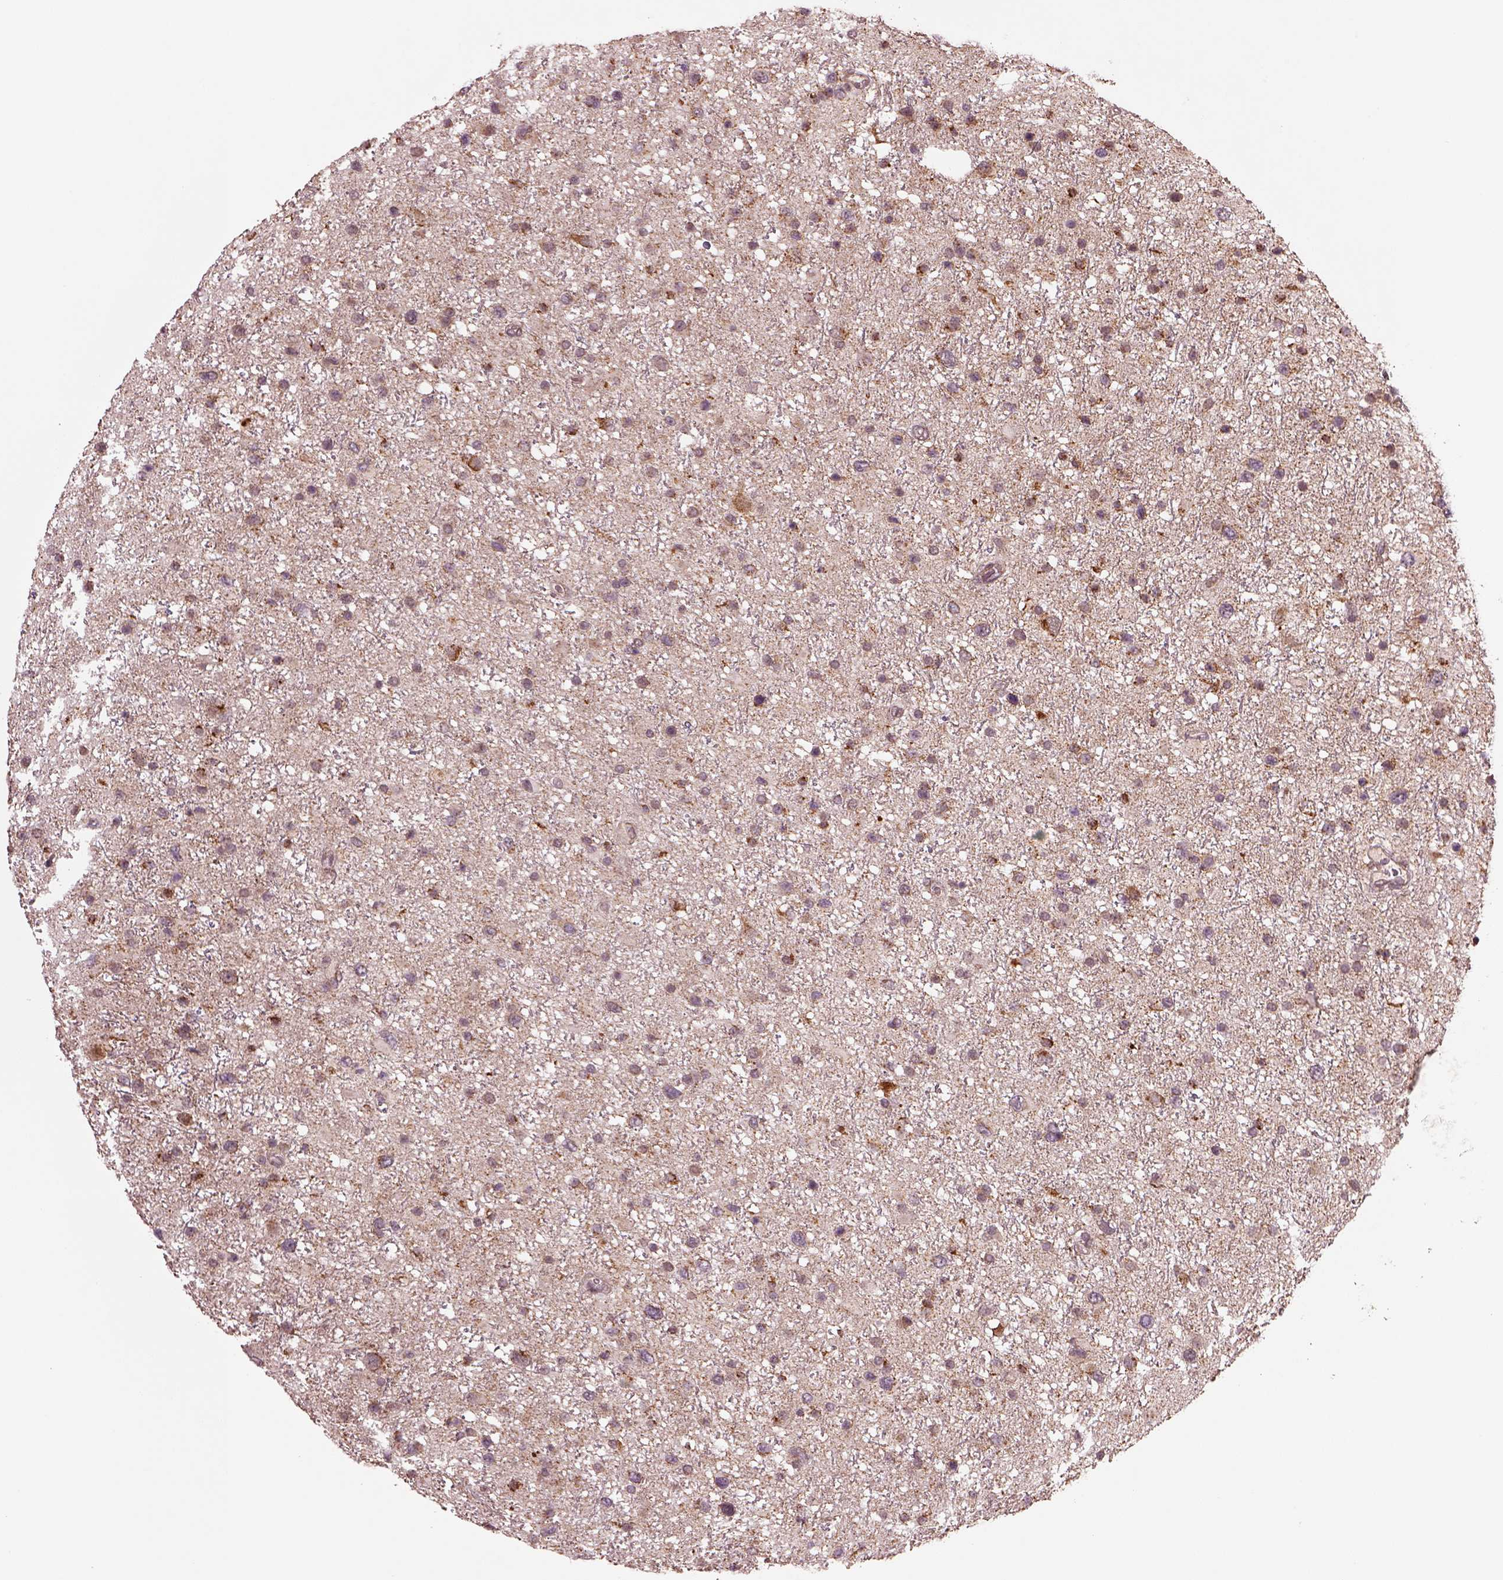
{"staining": {"intensity": "moderate", "quantity": "25%-75%", "location": "cytoplasmic/membranous"}, "tissue": "glioma", "cell_type": "Tumor cells", "image_type": "cancer", "snomed": [{"axis": "morphology", "description": "Glioma, malignant, Low grade"}, {"axis": "topography", "description": "Brain"}], "caption": "The image demonstrates a brown stain indicating the presence of a protein in the cytoplasmic/membranous of tumor cells in glioma. Using DAB (brown) and hematoxylin (blue) stains, captured at high magnification using brightfield microscopy.", "gene": "SEL1L3", "patient": {"sex": "female", "age": 32}}